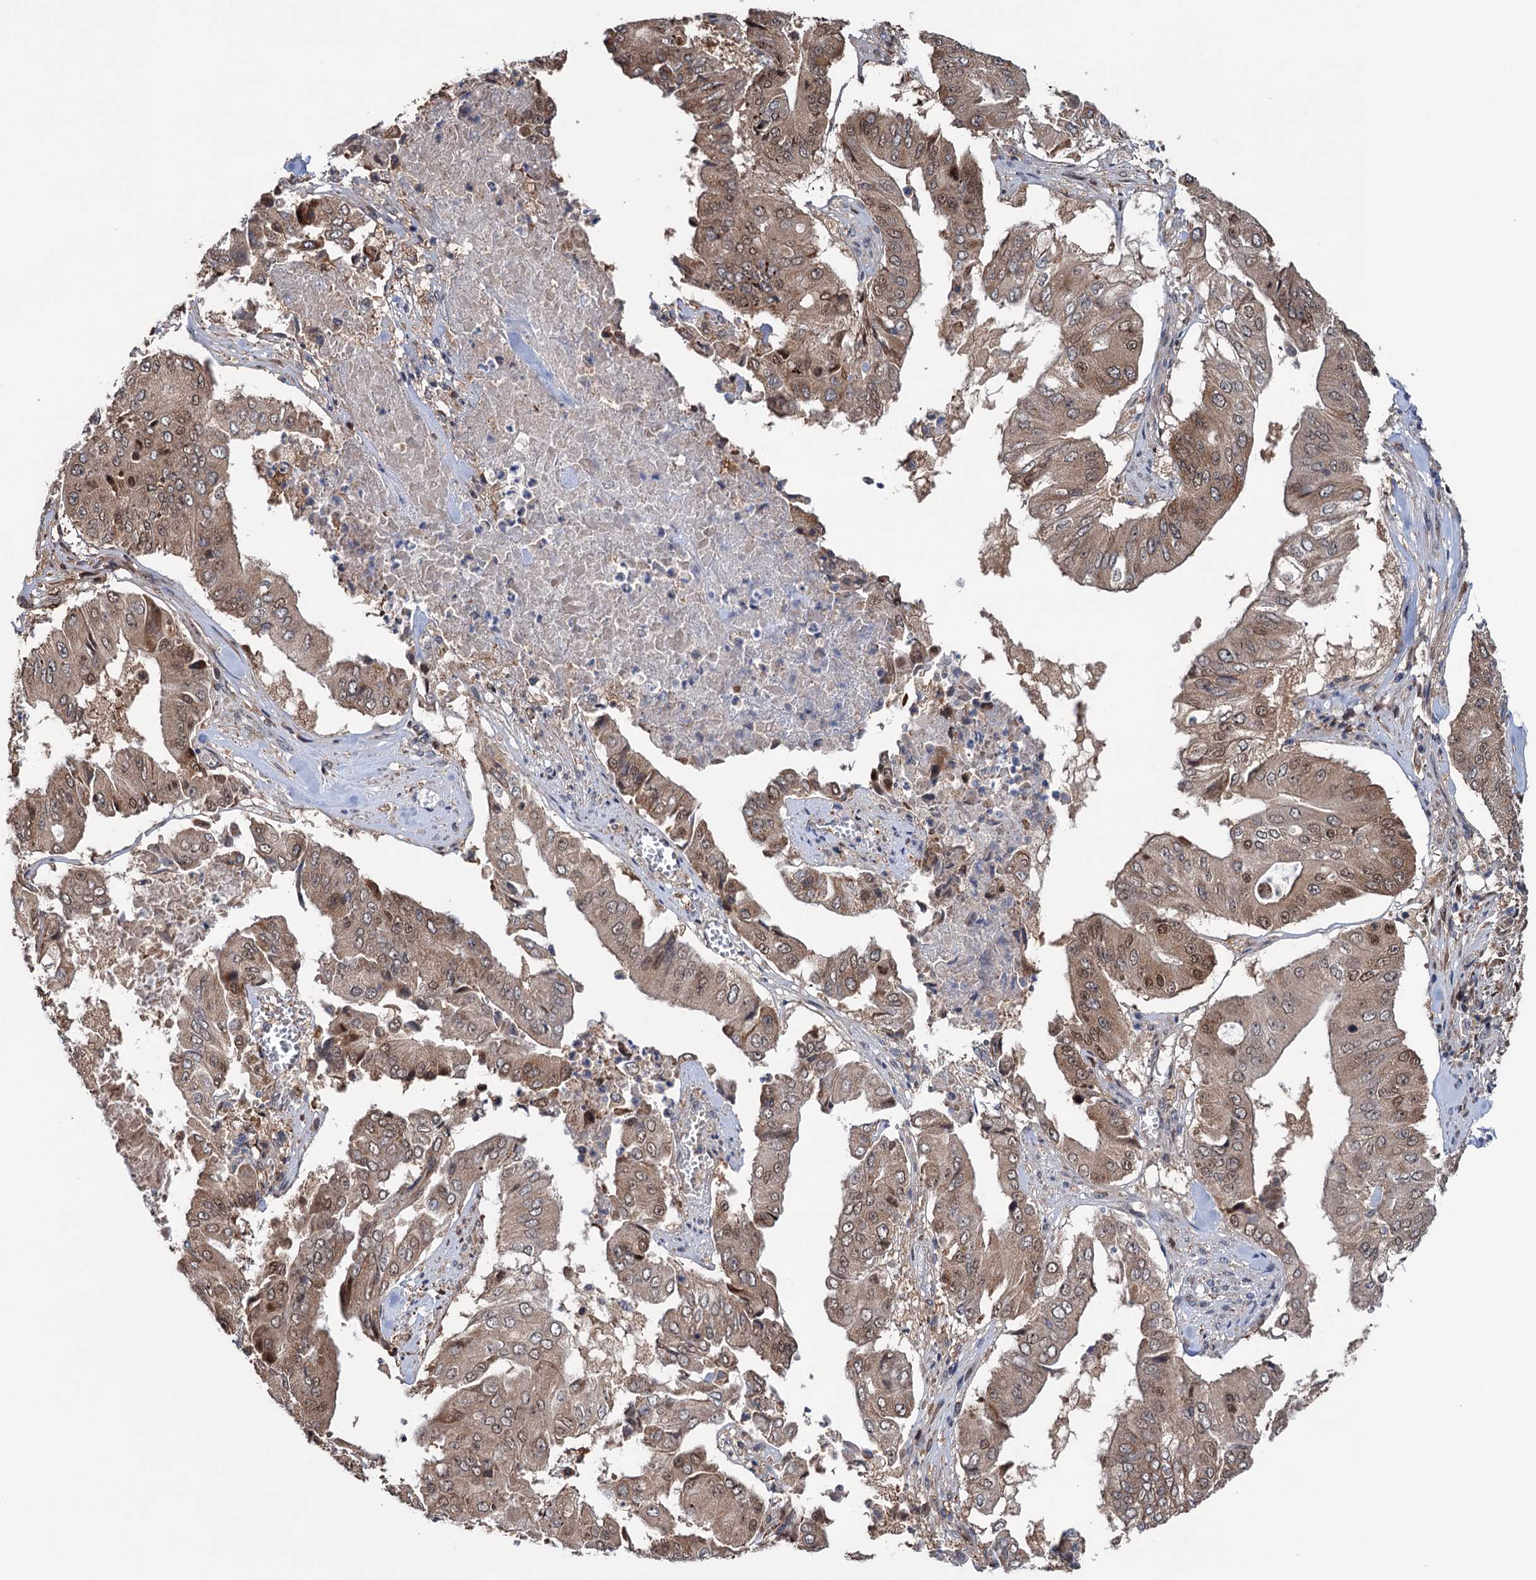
{"staining": {"intensity": "moderate", "quantity": ">75%", "location": "cytoplasmic/membranous,nuclear"}, "tissue": "pancreatic cancer", "cell_type": "Tumor cells", "image_type": "cancer", "snomed": [{"axis": "morphology", "description": "Adenocarcinoma, NOS"}, {"axis": "topography", "description": "Pancreas"}], "caption": "This image displays immunohistochemistry (IHC) staining of human pancreatic adenocarcinoma, with medium moderate cytoplasmic/membranous and nuclear positivity in about >75% of tumor cells.", "gene": "NCAPD2", "patient": {"sex": "female", "age": 77}}